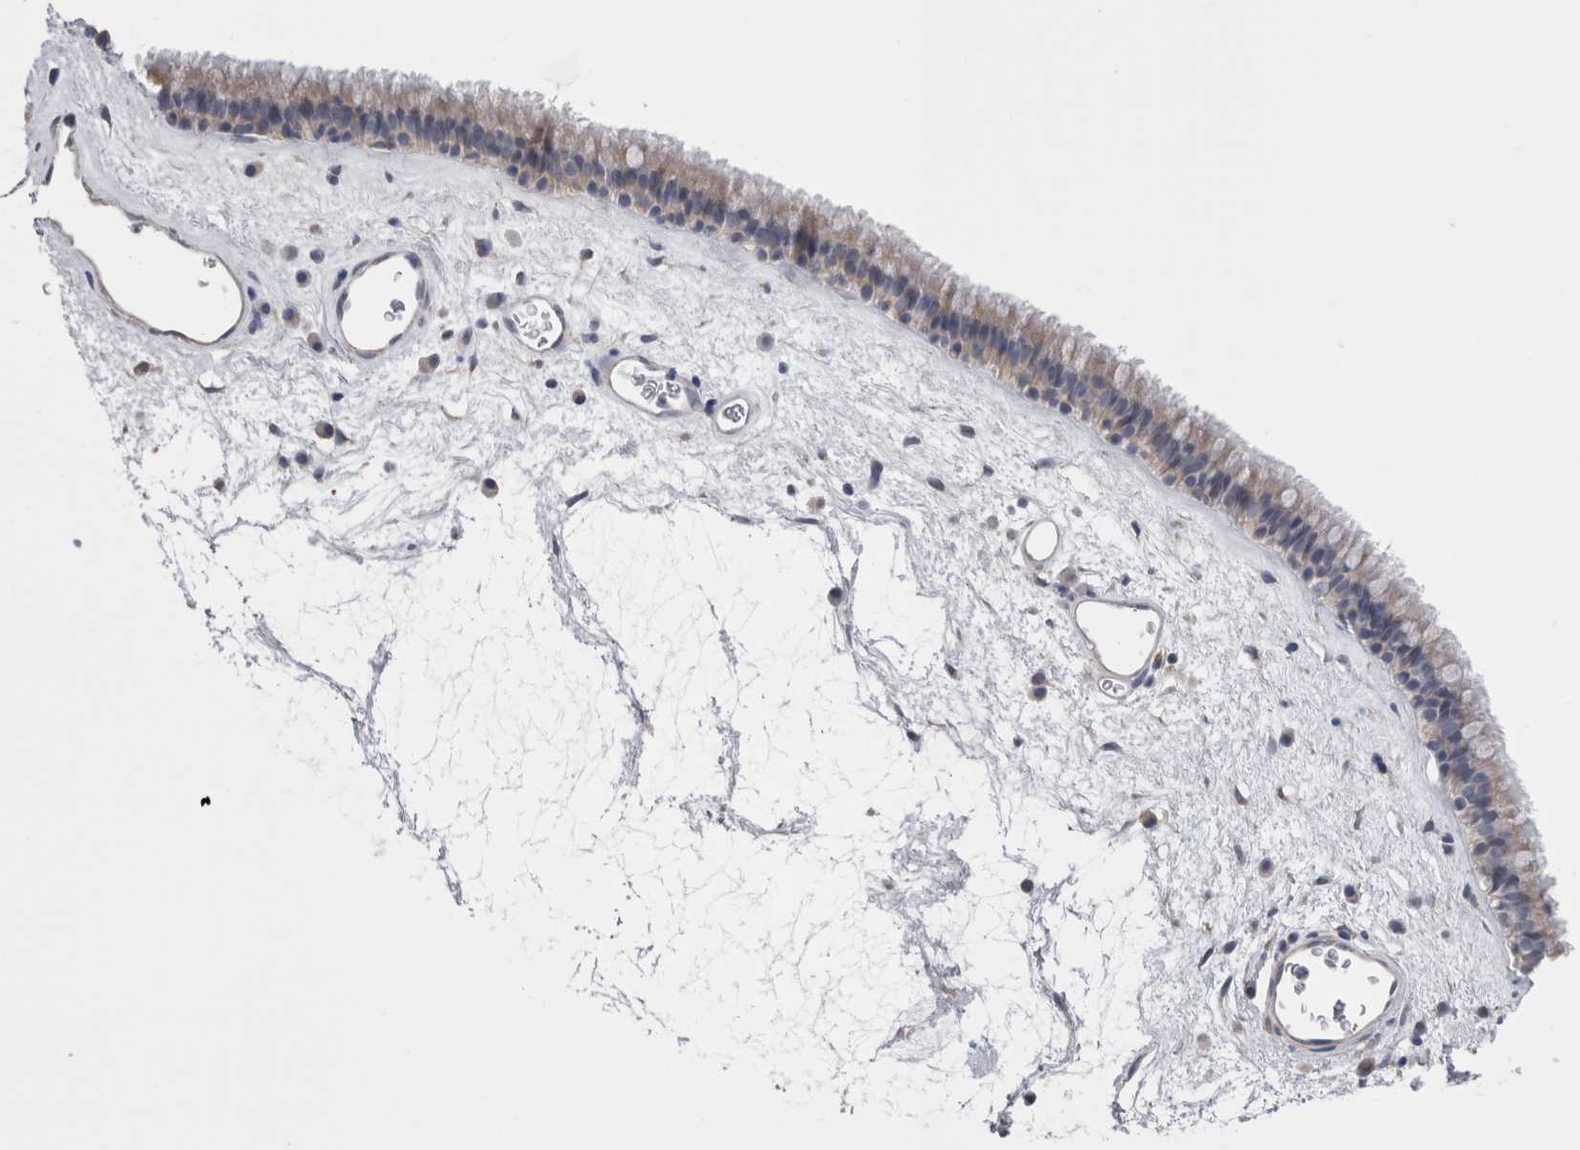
{"staining": {"intensity": "weak", "quantity": "<25%", "location": "cytoplasmic/membranous"}, "tissue": "nasopharynx", "cell_type": "Respiratory epithelial cells", "image_type": "normal", "snomed": [{"axis": "morphology", "description": "Normal tissue, NOS"}, {"axis": "morphology", "description": "Inflammation, NOS"}, {"axis": "topography", "description": "Nasopharynx"}], "caption": "Human nasopharynx stained for a protein using immunohistochemistry demonstrates no expression in respiratory epithelial cells.", "gene": "GDAP1", "patient": {"sex": "male", "age": 48}}